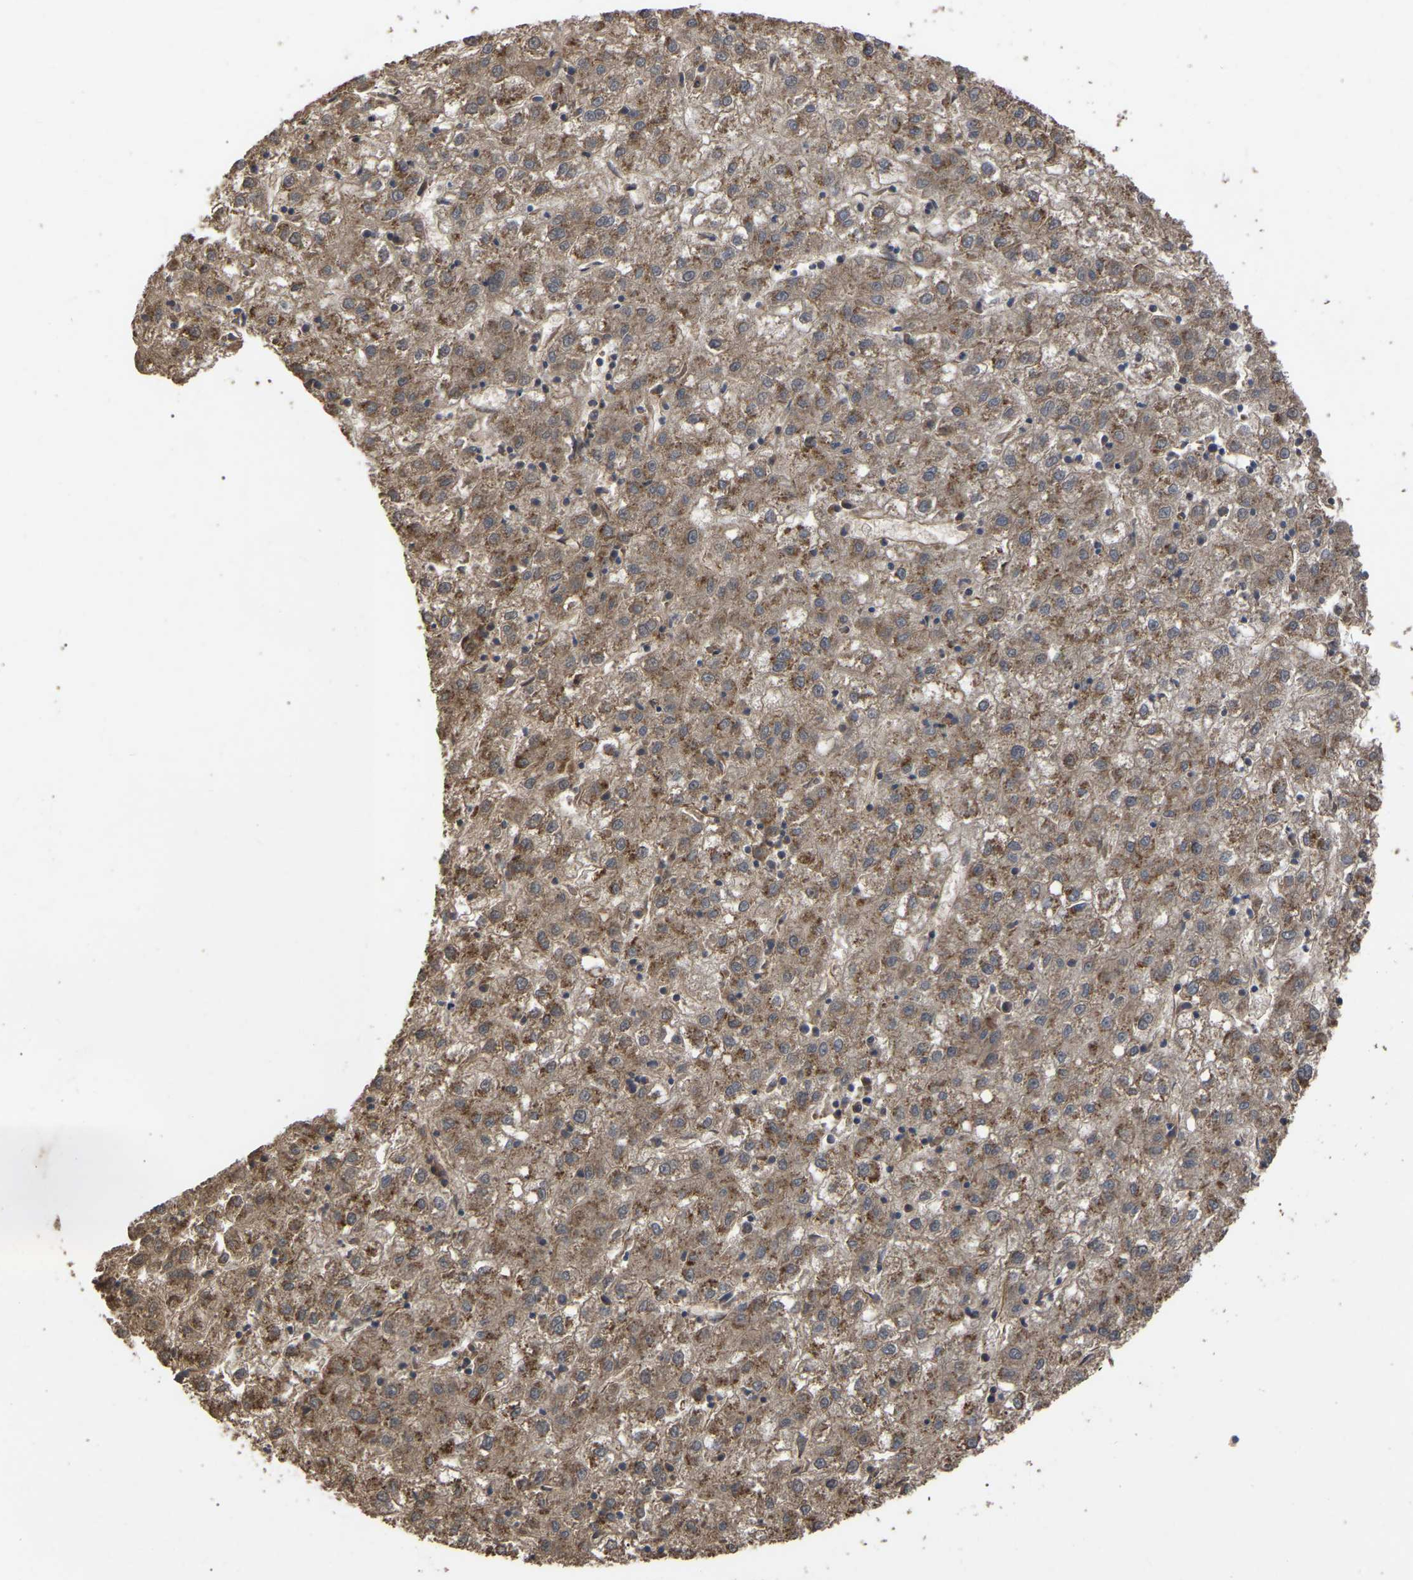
{"staining": {"intensity": "moderate", "quantity": ">75%", "location": "cytoplasmic/membranous"}, "tissue": "liver cancer", "cell_type": "Tumor cells", "image_type": "cancer", "snomed": [{"axis": "morphology", "description": "Carcinoma, Hepatocellular, NOS"}, {"axis": "topography", "description": "Liver"}], "caption": "Immunohistochemistry image of human liver hepatocellular carcinoma stained for a protein (brown), which exhibits medium levels of moderate cytoplasmic/membranous positivity in approximately >75% of tumor cells.", "gene": "FAM161B", "patient": {"sex": "male", "age": 72}}